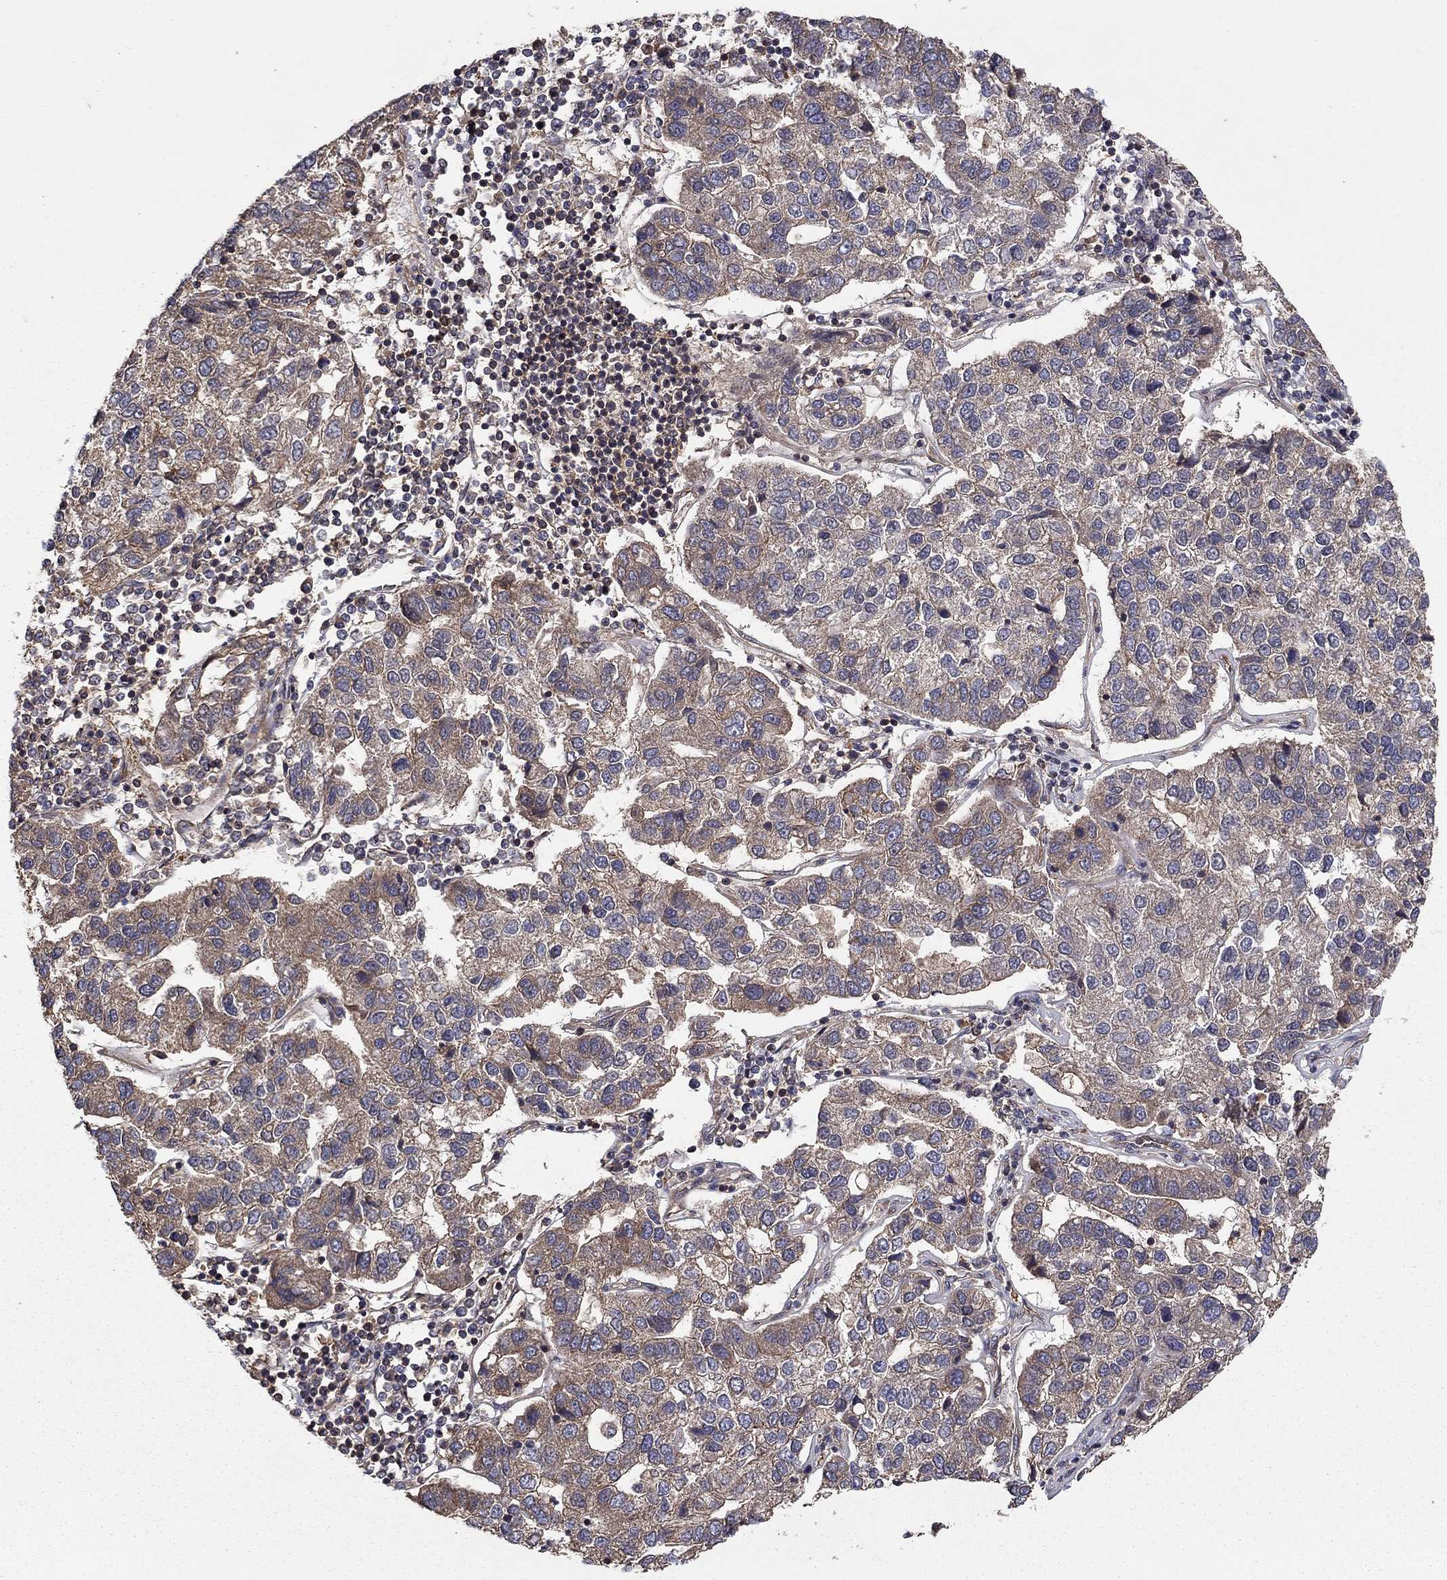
{"staining": {"intensity": "weak", "quantity": "<25%", "location": "cytoplasmic/membranous"}, "tissue": "pancreatic cancer", "cell_type": "Tumor cells", "image_type": "cancer", "snomed": [{"axis": "morphology", "description": "Adenocarcinoma, NOS"}, {"axis": "topography", "description": "Pancreas"}], "caption": "The image demonstrates no staining of tumor cells in pancreatic cancer (adenocarcinoma).", "gene": "BMERB1", "patient": {"sex": "female", "age": 61}}